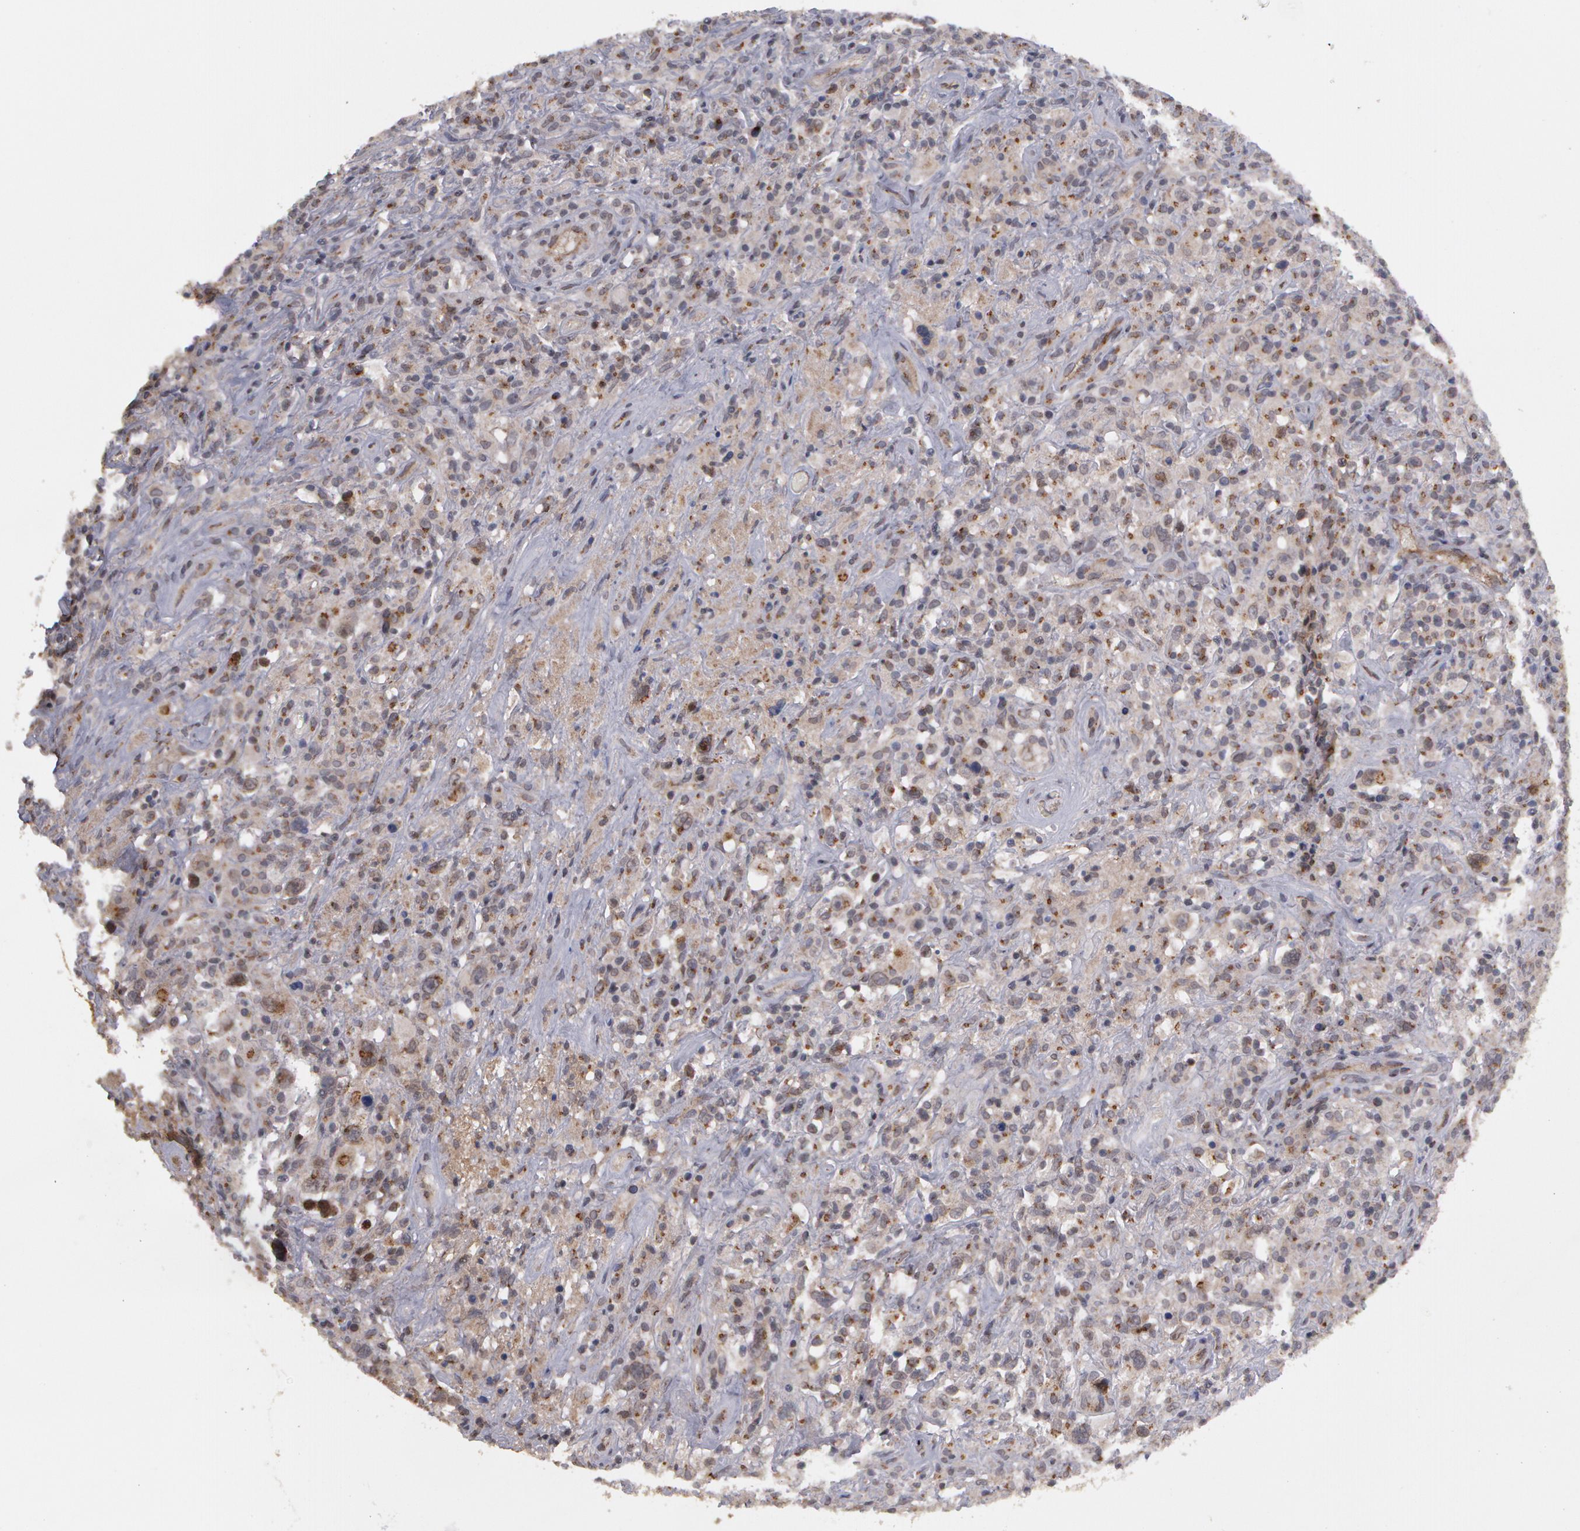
{"staining": {"intensity": "negative", "quantity": "none", "location": "none"}, "tissue": "lymphoma", "cell_type": "Tumor cells", "image_type": "cancer", "snomed": [{"axis": "morphology", "description": "Hodgkin's disease, NOS"}, {"axis": "topography", "description": "Lymph node"}], "caption": "Human Hodgkin's disease stained for a protein using immunohistochemistry (IHC) reveals no positivity in tumor cells.", "gene": "STX5", "patient": {"sex": "male", "age": 46}}